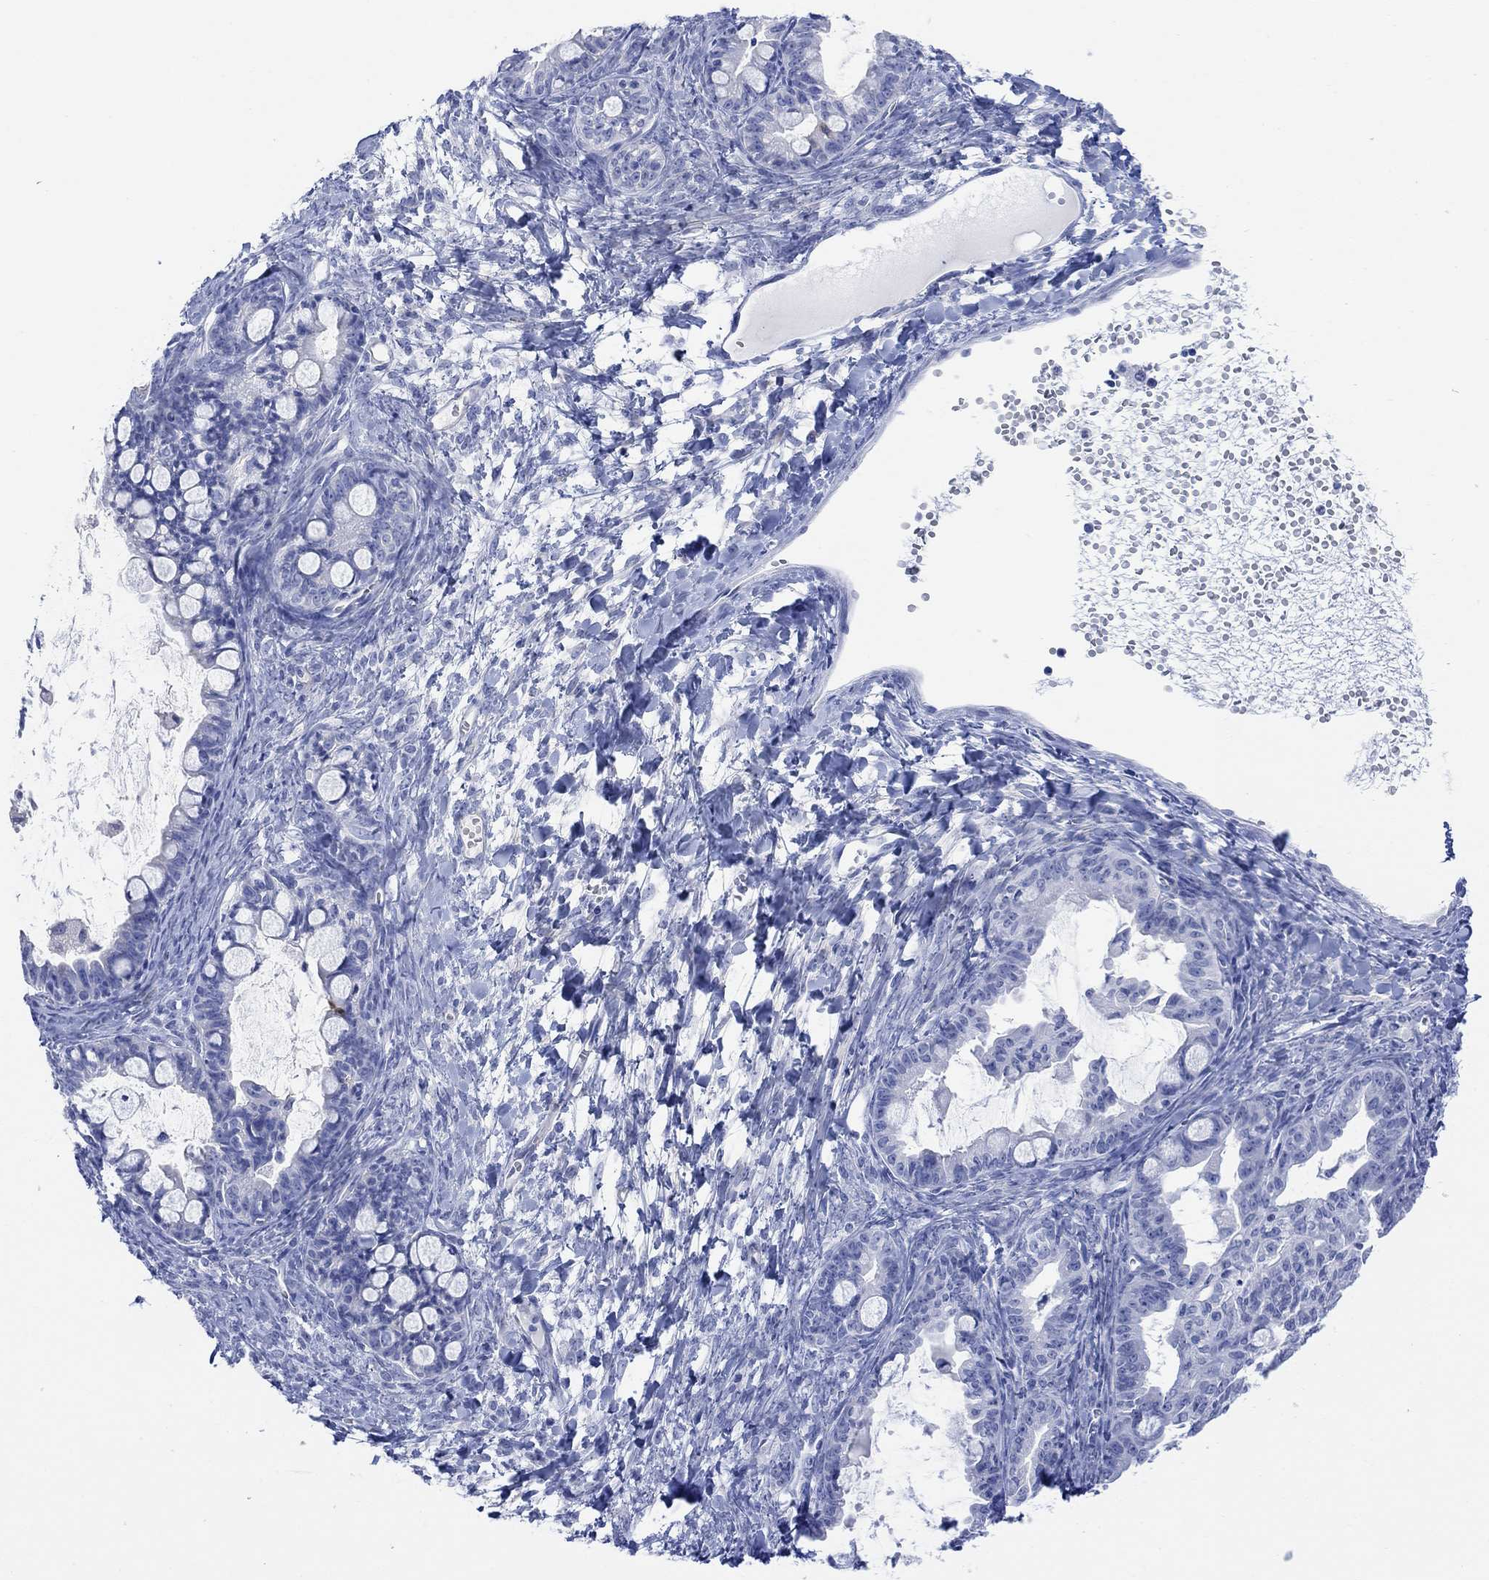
{"staining": {"intensity": "negative", "quantity": "none", "location": "none"}, "tissue": "ovarian cancer", "cell_type": "Tumor cells", "image_type": "cancer", "snomed": [{"axis": "morphology", "description": "Cystadenocarcinoma, mucinous, NOS"}, {"axis": "topography", "description": "Ovary"}], "caption": "DAB immunohistochemical staining of human ovarian cancer (mucinous cystadenocarcinoma) reveals no significant positivity in tumor cells. (Brightfield microscopy of DAB (3,3'-diaminobenzidine) immunohistochemistry at high magnification).", "gene": "GNG13", "patient": {"sex": "female", "age": 63}}